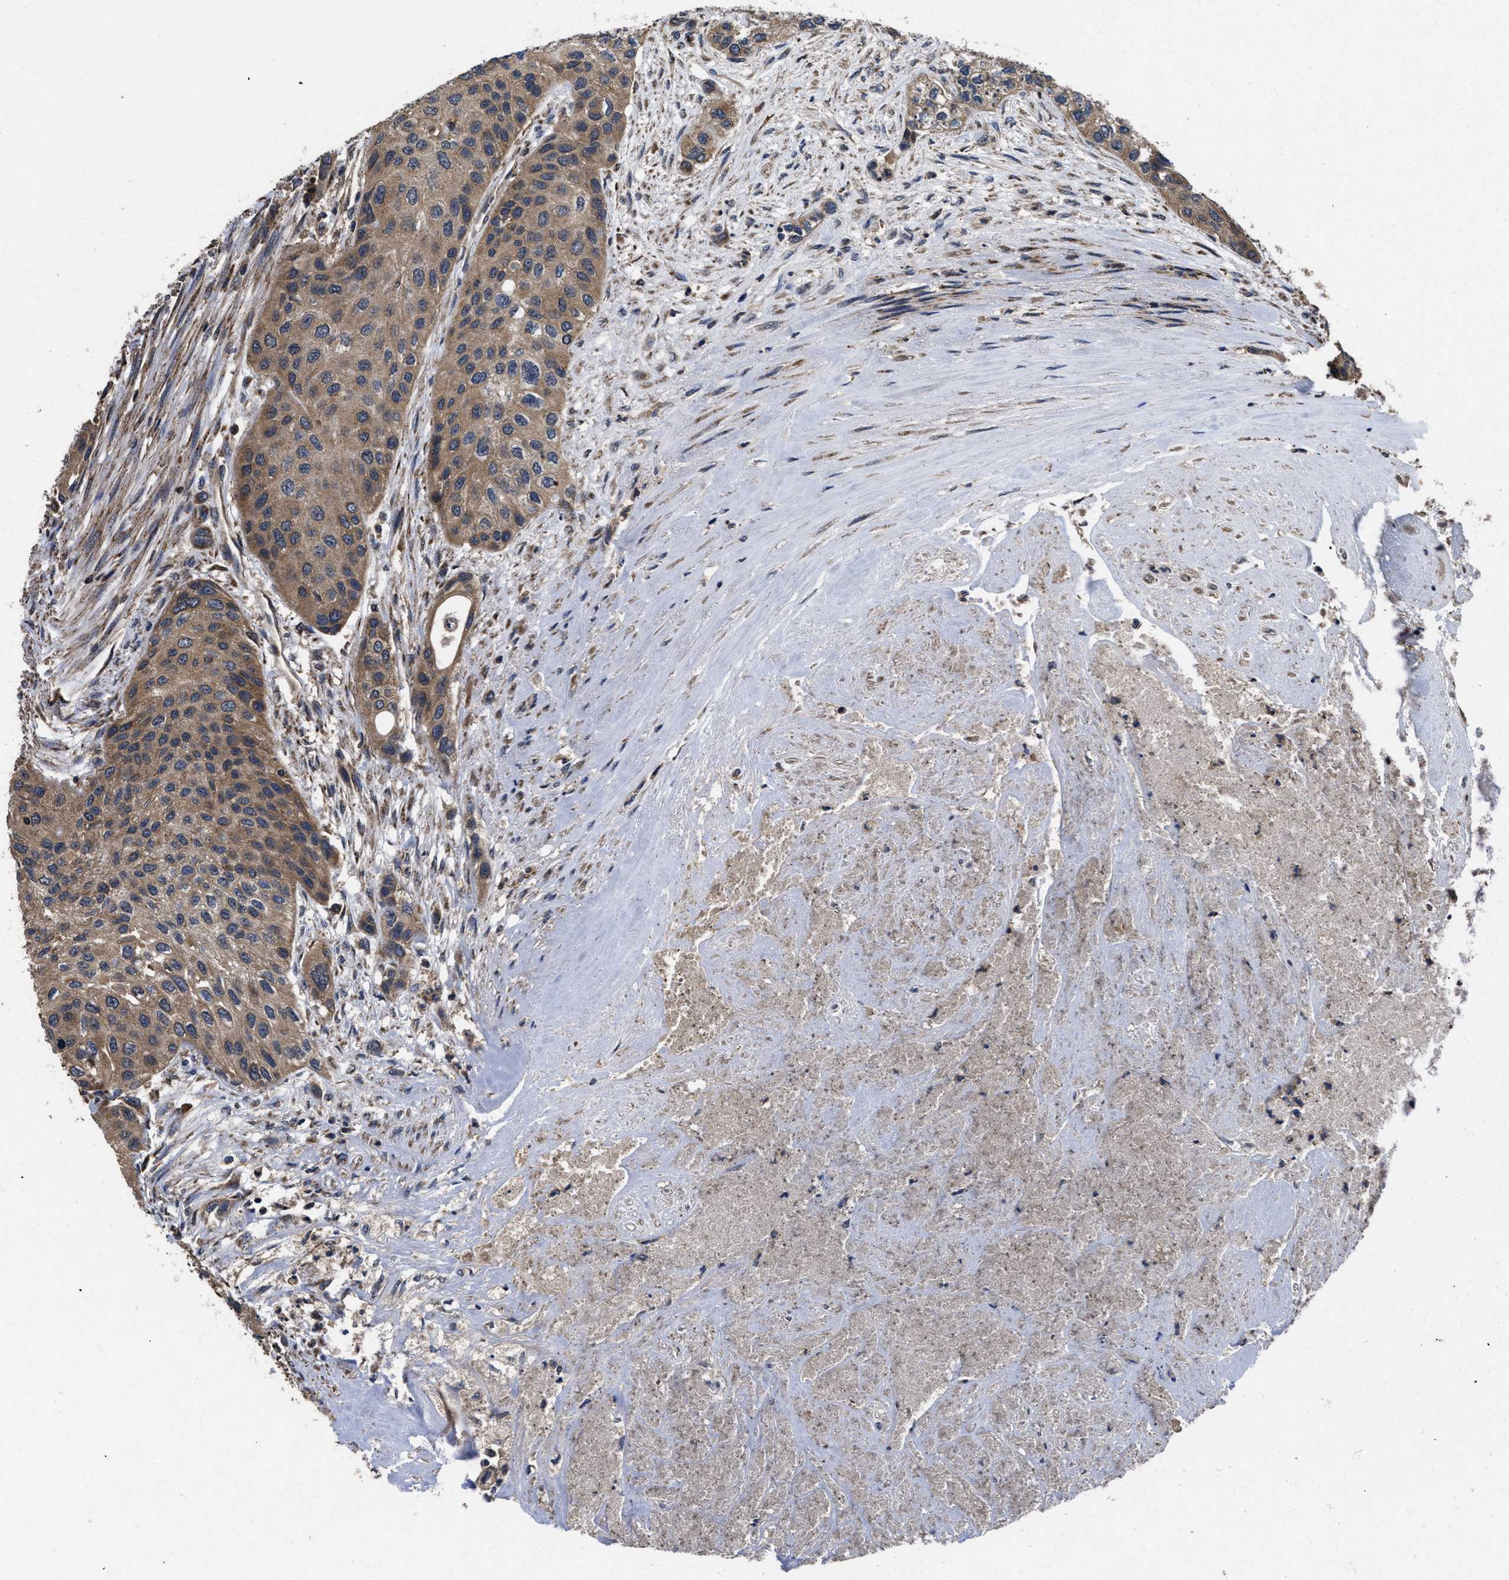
{"staining": {"intensity": "moderate", "quantity": ">75%", "location": "cytoplasmic/membranous"}, "tissue": "urothelial cancer", "cell_type": "Tumor cells", "image_type": "cancer", "snomed": [{"axis": "morphology", "description": "Urothelial carcinoma, High grade"}, {"axis": "topography", "description": "Urinary bladder"}], "caption": "Urothelial cancer stained for a protein (brown) displays moderate cytoplasmic/membranous positive expression in approximately >75% of tumor cells.", "gene": "LRRC3", "patient": {"sex": "female", "age": 56}}